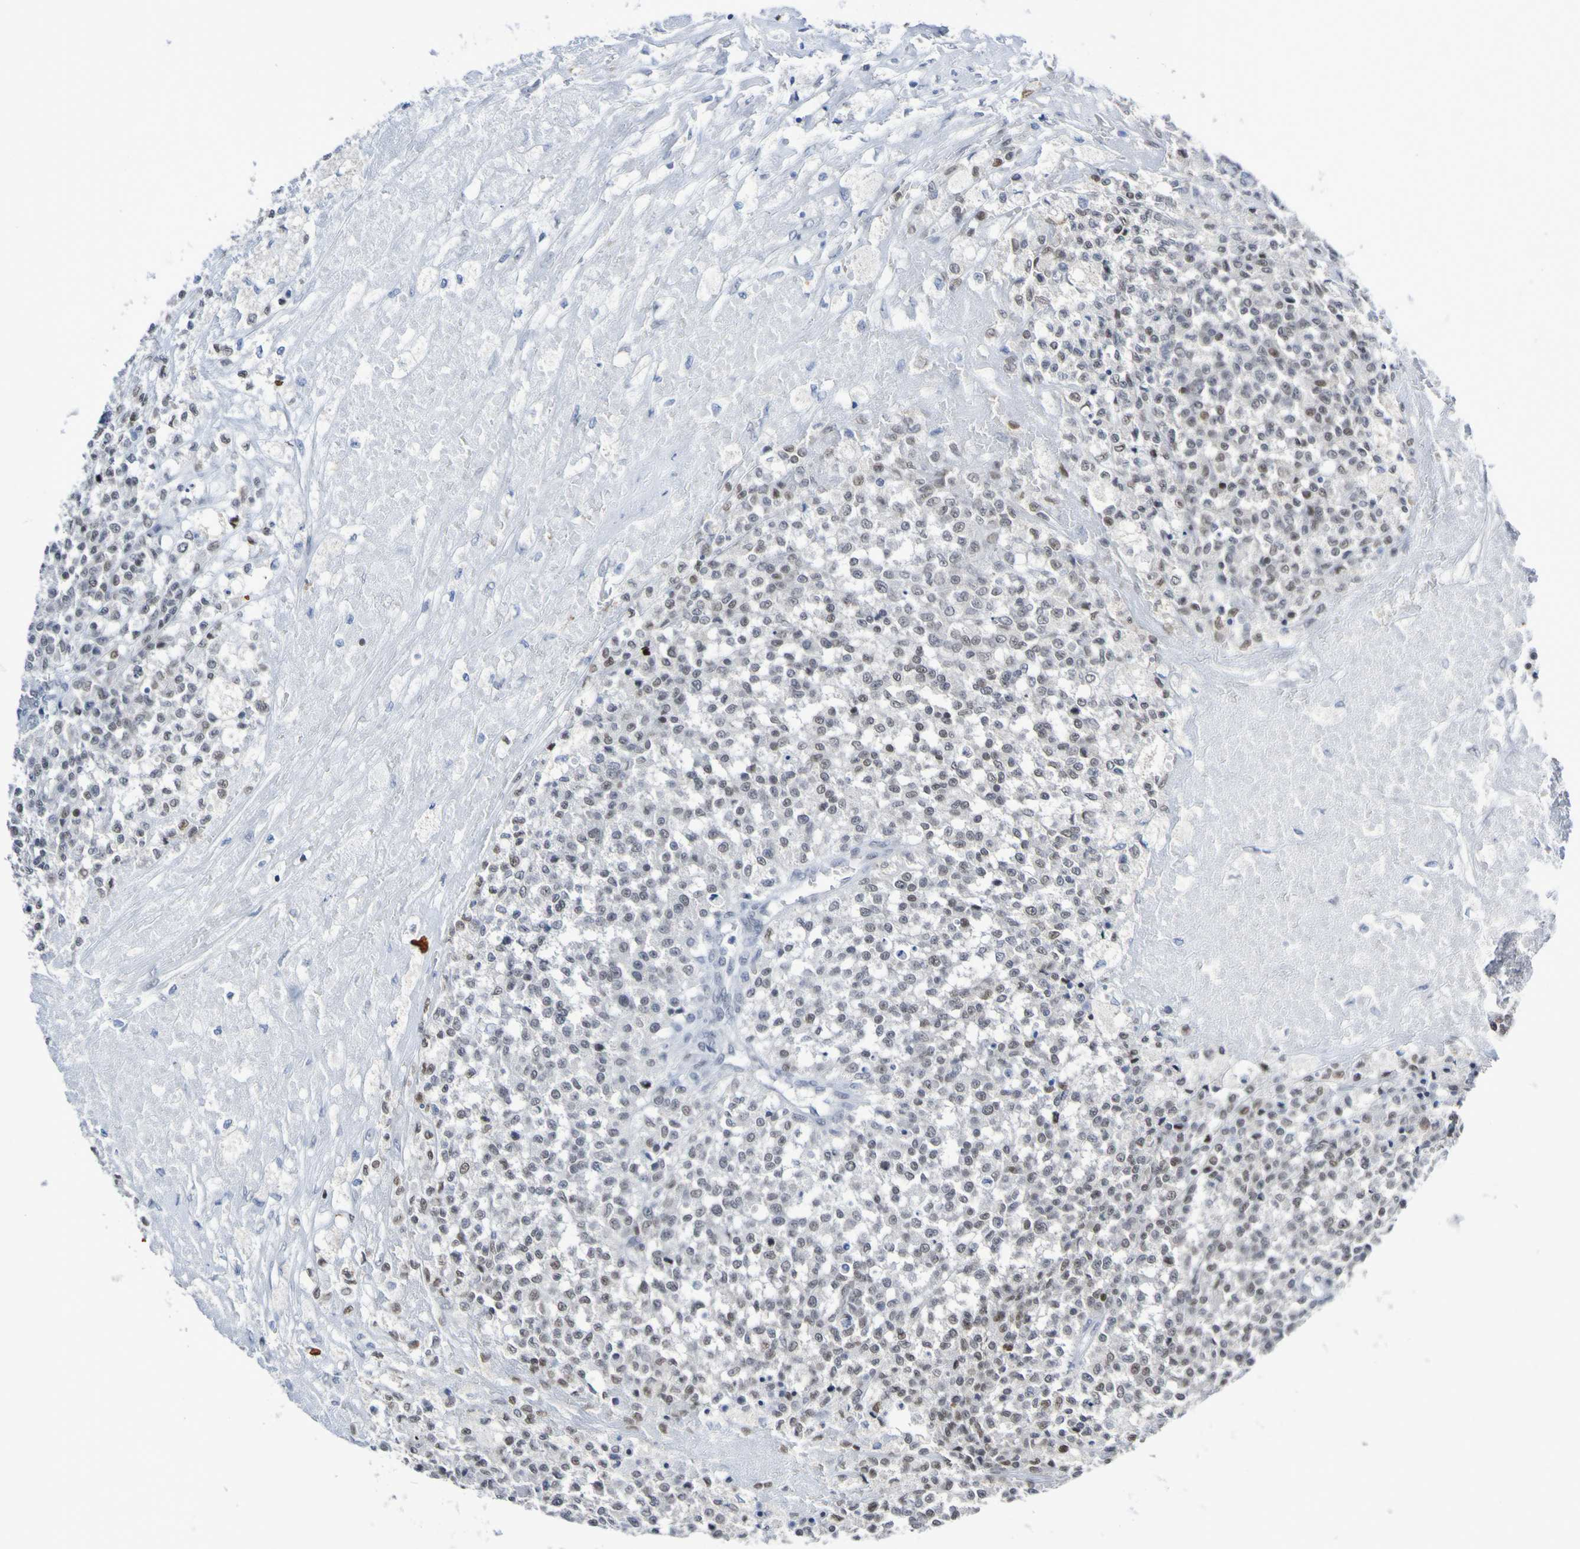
{"staining": {"intensity": "weak", "quantity": "<25%", "location": "nuclear"}, "tissue": "testis cancer", "cell_type": "Tumor cells", "image_type": "cancer", "snomed": [{"axis": "morphology", "description": "Seminoma, NOS"}, {"axis": "topography", "description": "Testis"}], "caption": "The image displays no staining of tumor cells in testis seminoma. The staining was performed using DAB to visualize the protein expression in brown, while the nuclei were stained in blue with hematoxylin (Magnification: 20x).", "gene": "PCGF1", "patient": {"sex": "male", "age": 59}}